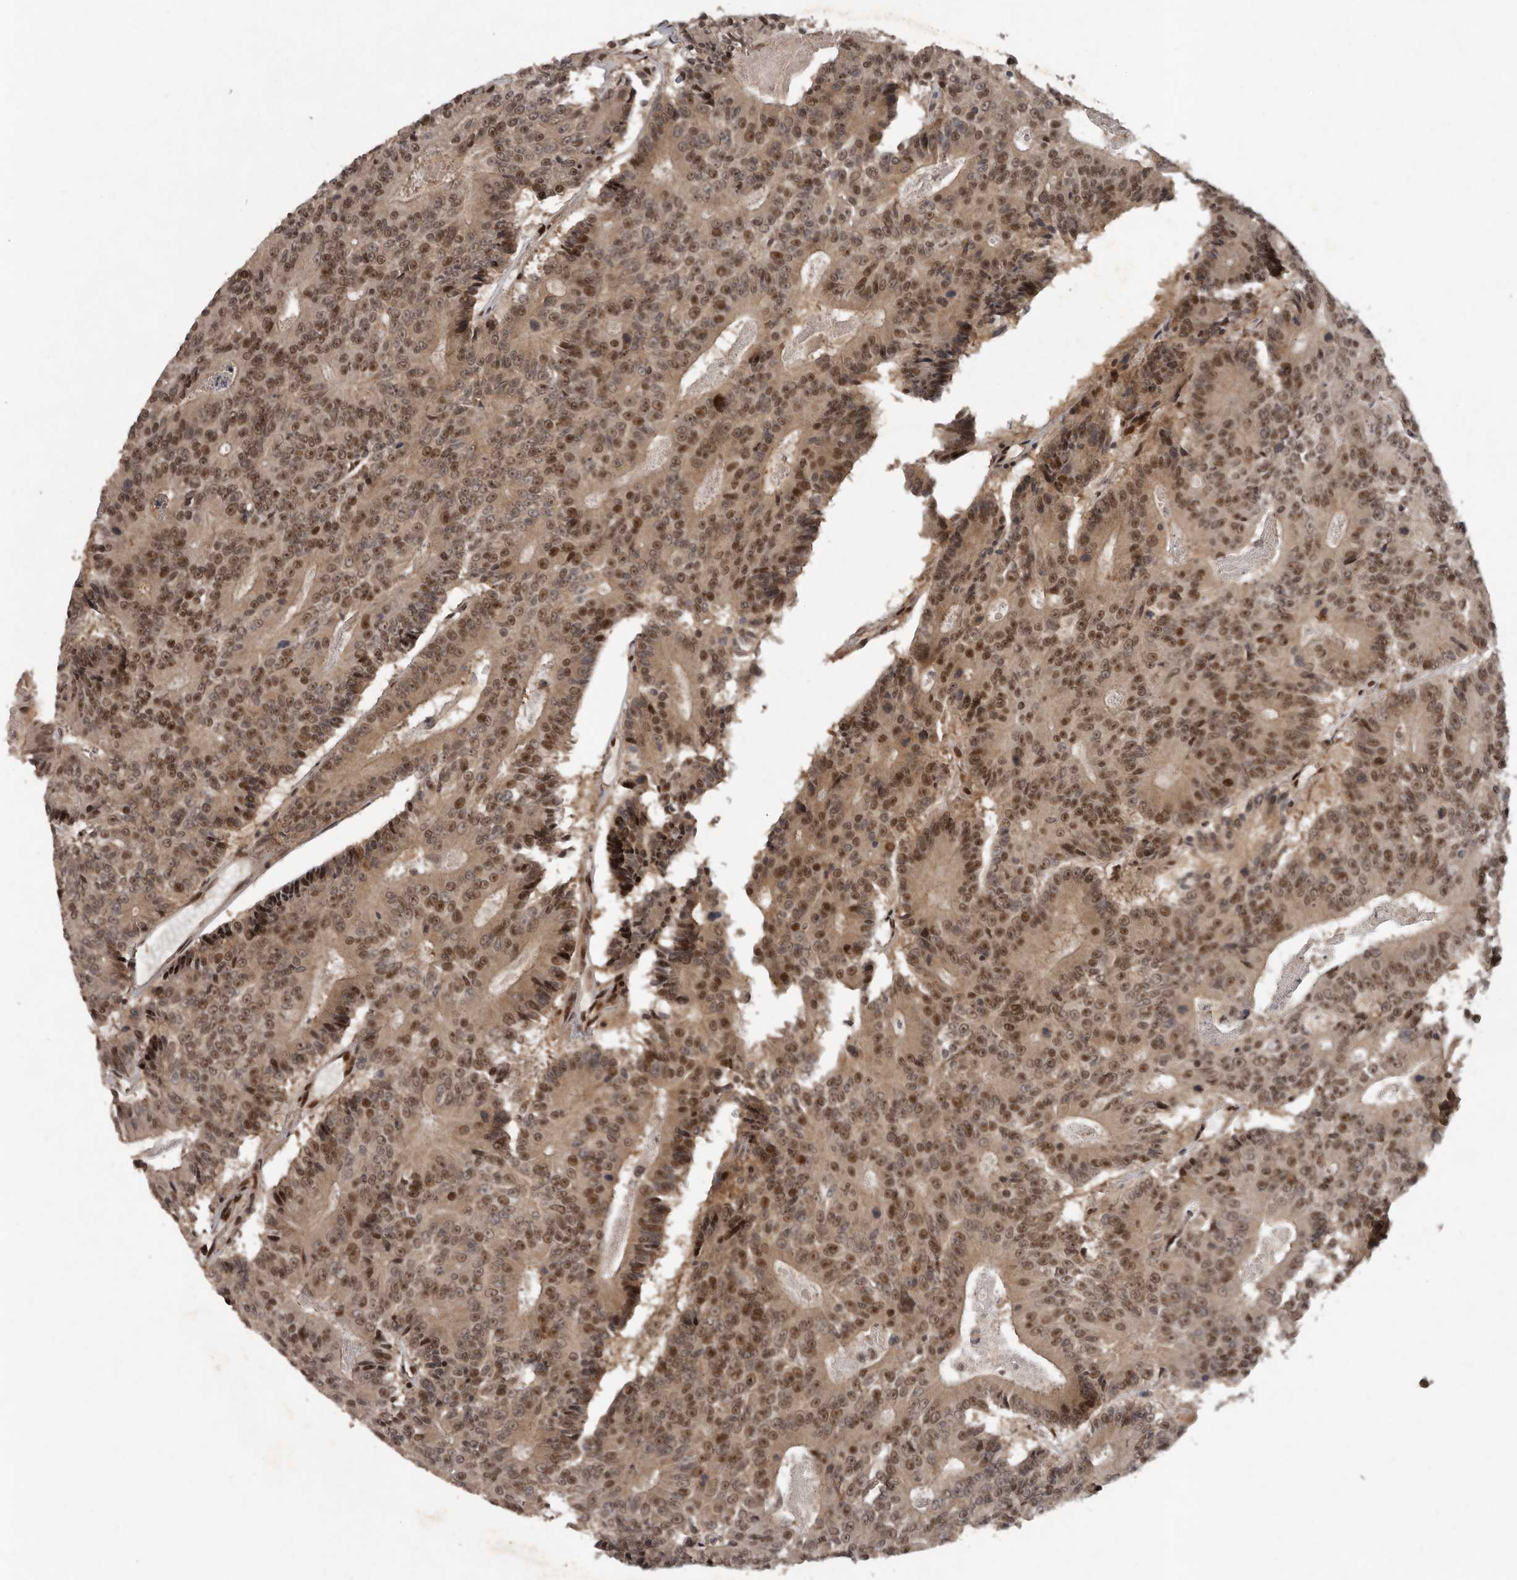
{"staining": {"intensity": "moderate", "quantity": ">75%", "location": "nuclear"}, "tissue": "colorectal cancer", "cell_type": "Tumor cells", "image_type": "cancer", "snomed": [{"axis": "morphology", "description": "Adenocarcinoma, NOS"}, {"axis": "topography", "description": "Colon"}], "caption": "Immunohistochemistry (DAB (3,3'-diaminobenzidine)) staining of colorectal cancer (adenocarcinoma) shows moderate nuclear protein staining in about >75% of tumor cells.", "gene": "CDC27", "patient": {"sex": "male", "age": 83}}